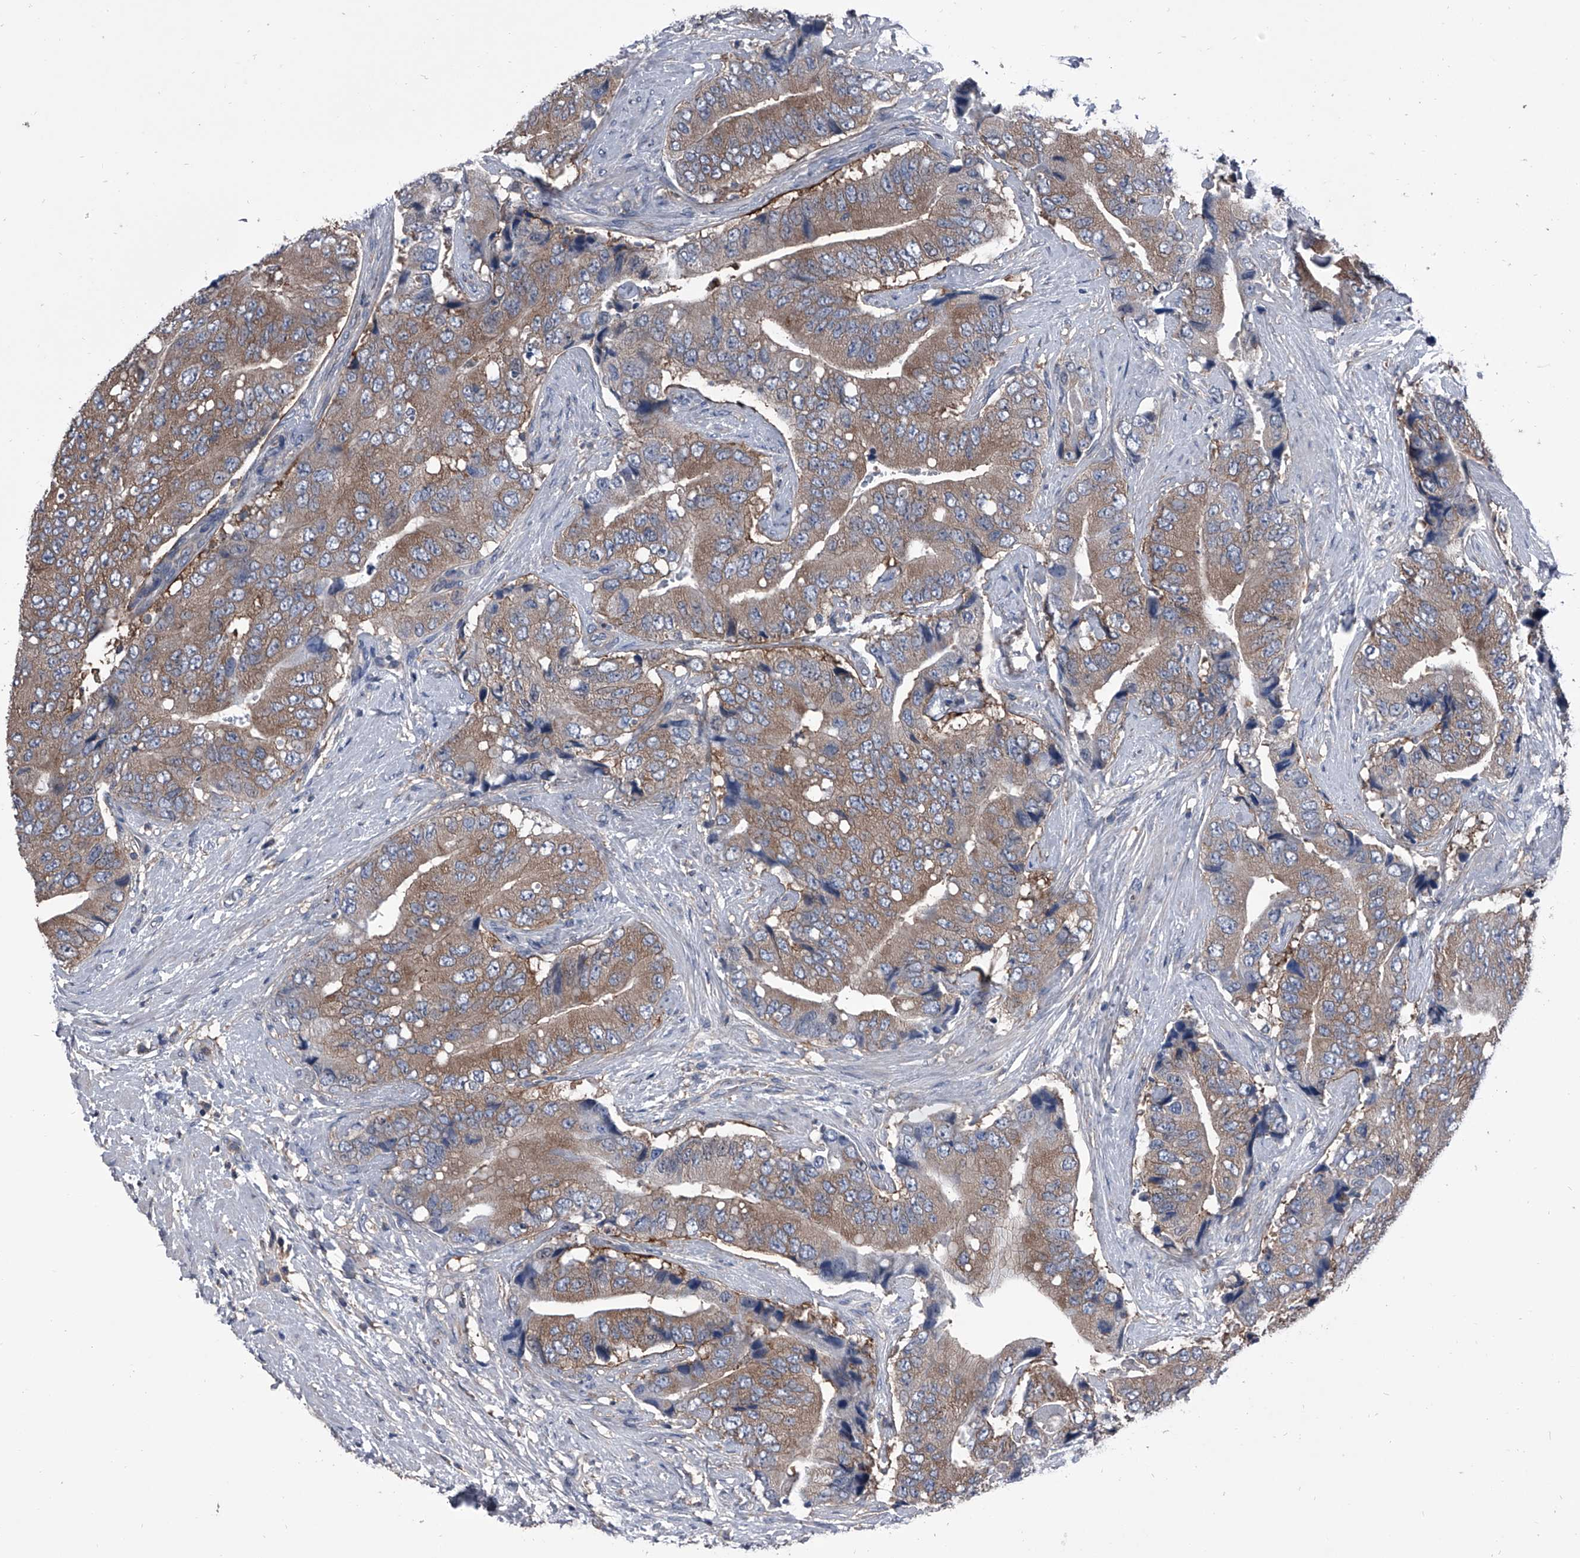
{"staining": {"intensity": "moderate", "quantity": ">75%", "location": "cytoplasmic/membranous"}, "tissue": "prostate cancer", "cell_type": "Tumor cells", "image_type": "cancer", "snomed": [{"axis": "morphology", "description": "Adenocarcinoma, High grade"}, {"axis": "topography", "description": "Prostate"}], "caption": "Brown immunohistochemical staining in prostate cancer displays moderate cytoplasmic/membranous expression in approximately >75% of tumor cells.", "gene": "PIP5K1A", "patient": {"sex": "male", "age": 70}}